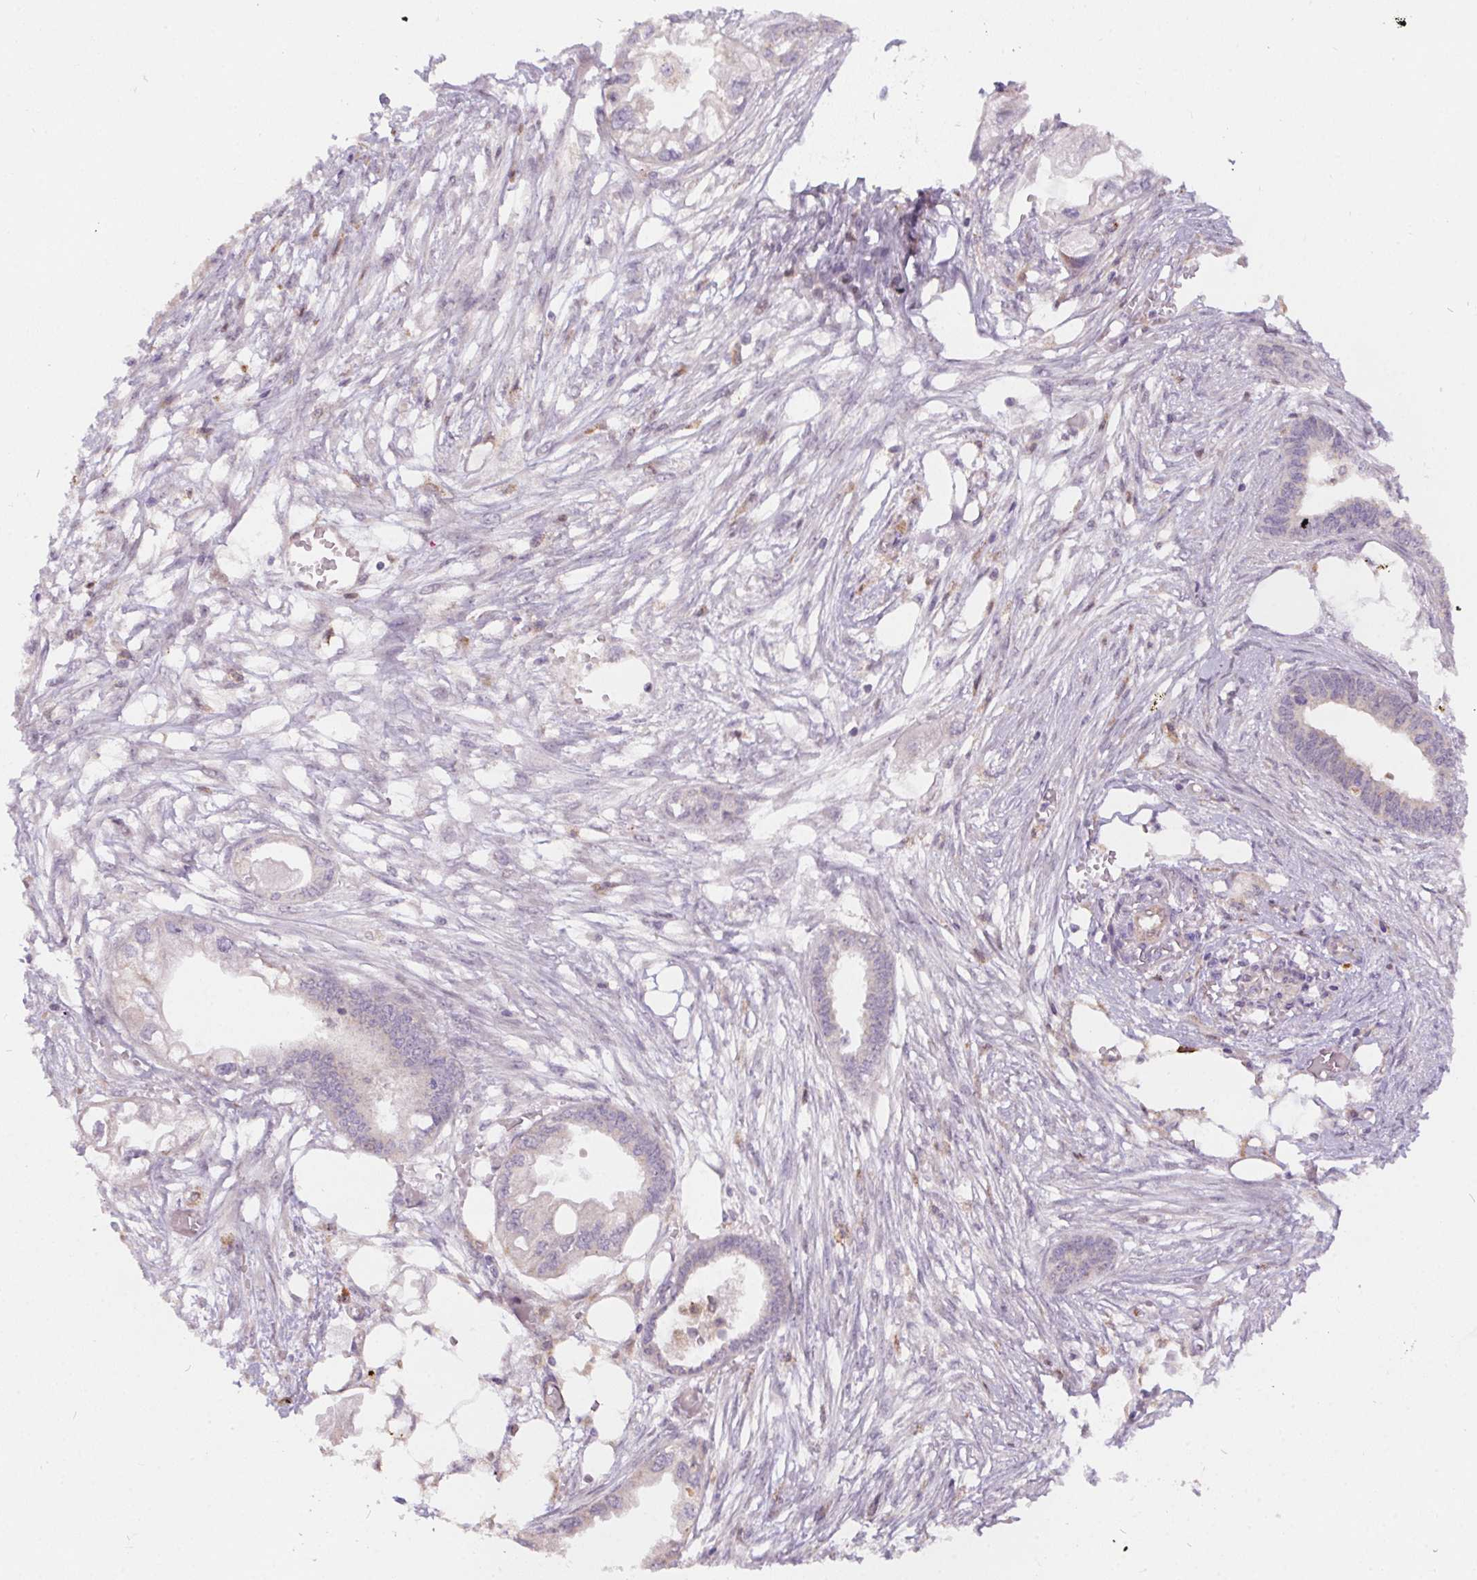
{"staining": {"intensity": "negative", "quantity": "none", "location": "none"}, "tissue": "endometrial cancer", "cell_type": "Tumor cells", "image_type": "cancer", "snomed": [{"axis": "morphology", "description": "Adenocarcinoma, NOS"}, {"axis": "morphology", "description": "Adenocarcinoma, metastatic, NOS"}, {"axis": "topography", "description": "Adipose tissue"}, {"axis": "topography", "description": "Endometrium"}], "caption": "Immunohistochemistry image of human endometrial cancer stained for a protein (brown), which shows no positivity in tumor cells. The staining is performed using DAB (3,3'-diaminobenzidine) brown chromogen with nuclei counter-stained in using hematoxylin.", "gene": "NUDT16", "patient": {"sex": "female", "age": 67}}